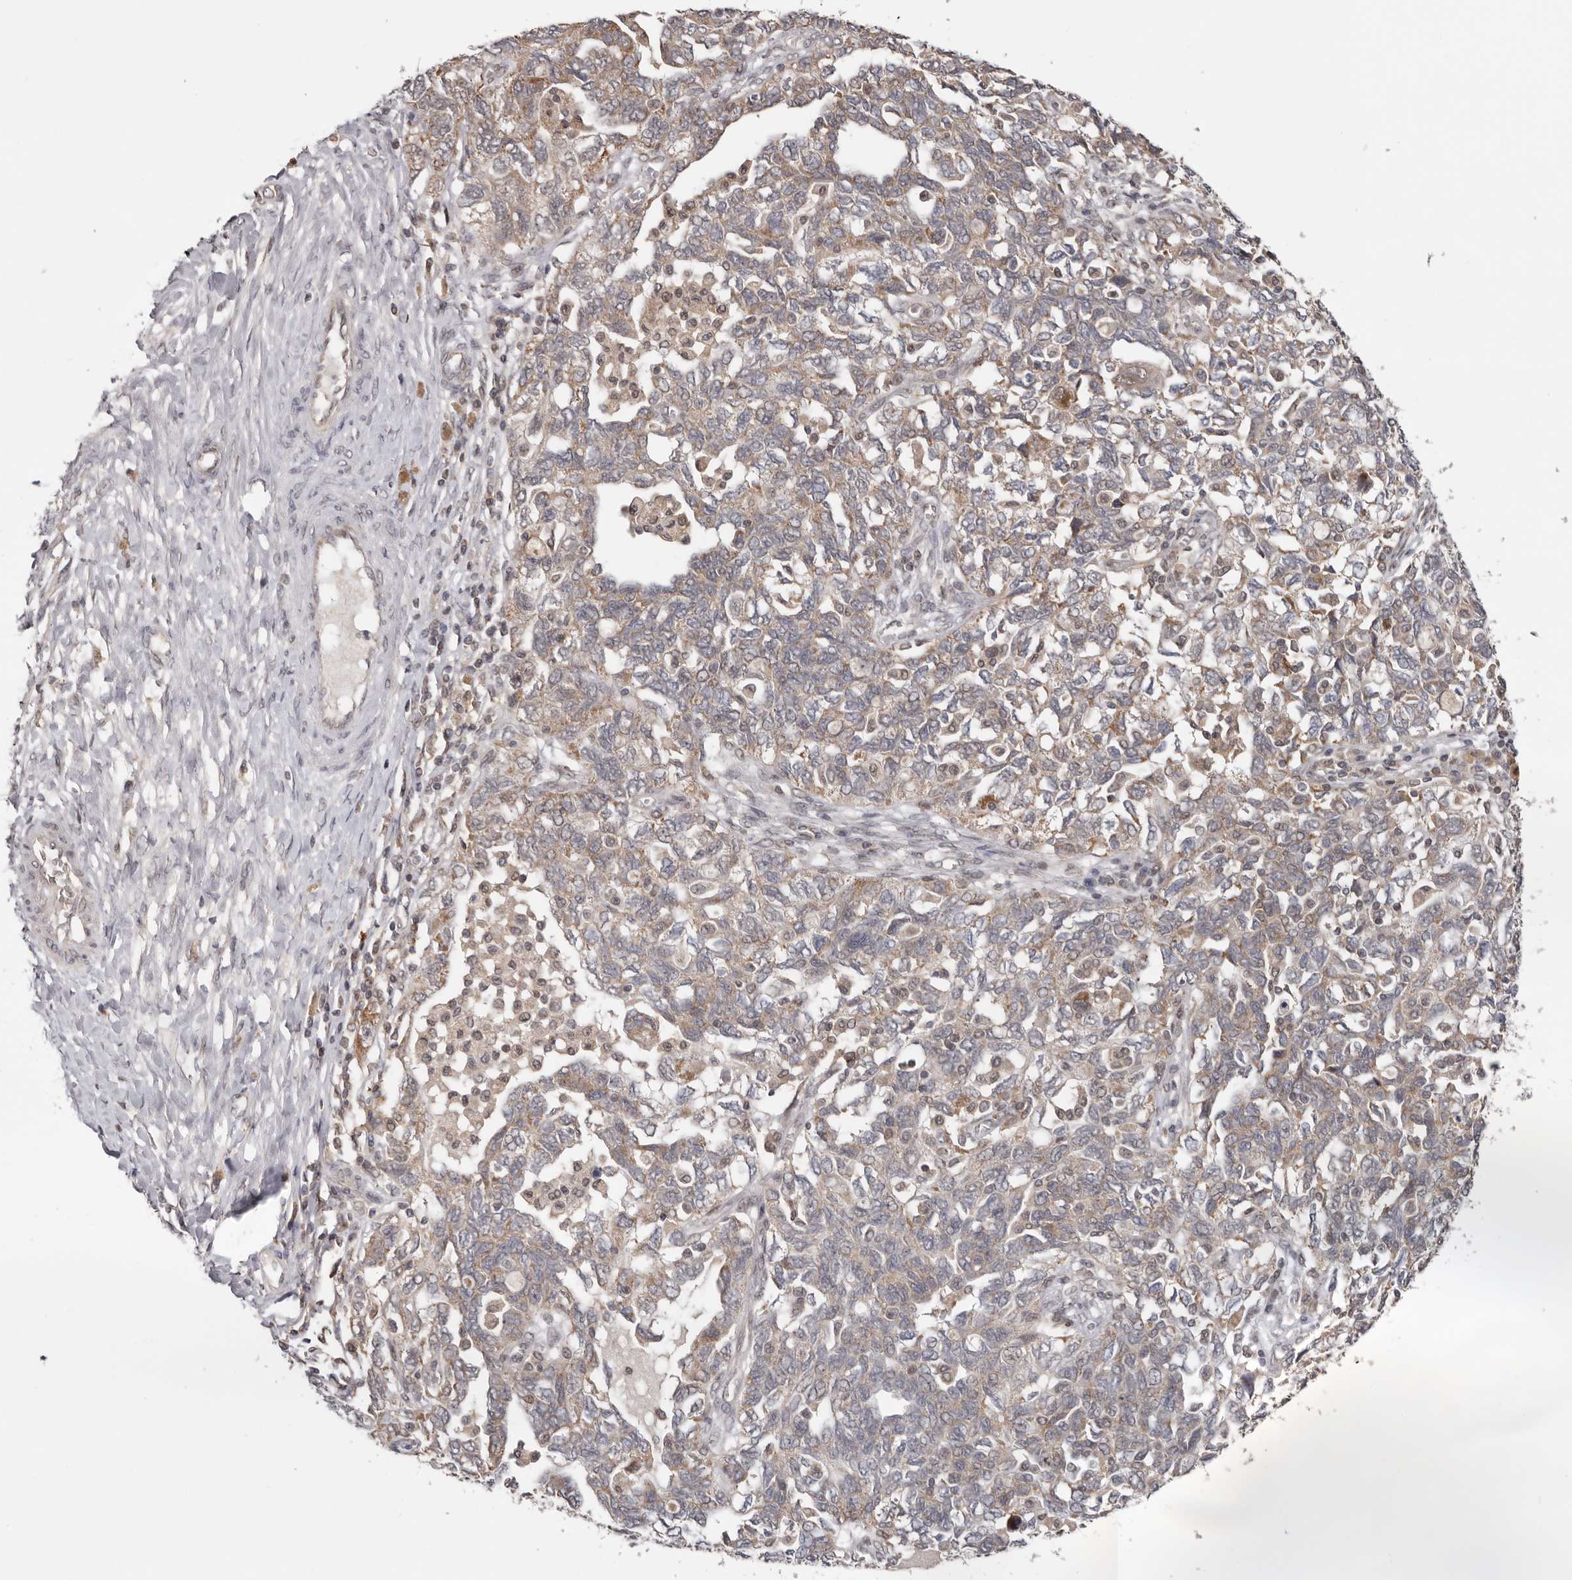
{"staining": {"intensity": "moderate", "quantity": "<25%", "location": "cytoplasmic/membranous"}, "tissue": "ovarian cancer", "cell_type": "Tumor cells", "image_type": "cancer", "snomed": [{"axis": "morphology", "description": "Carcinoma, NOS"}, {"axis": "morphology", "description": "Cystadenocarcinoma, serous, NOS"}, {"axis": "topography", "description": "Ovary"}], "caption": "Immunohistochemical staining of ovarian cancer displays low levels of moderate cytoplasmic/membranous protein positivity in approximately <25% of tumor cells. (brown staining indicates protein expression, while blue staining denotes nuclei).", "gene": "MOGAT2", "patient": {"sex": "female", "age": 69}}